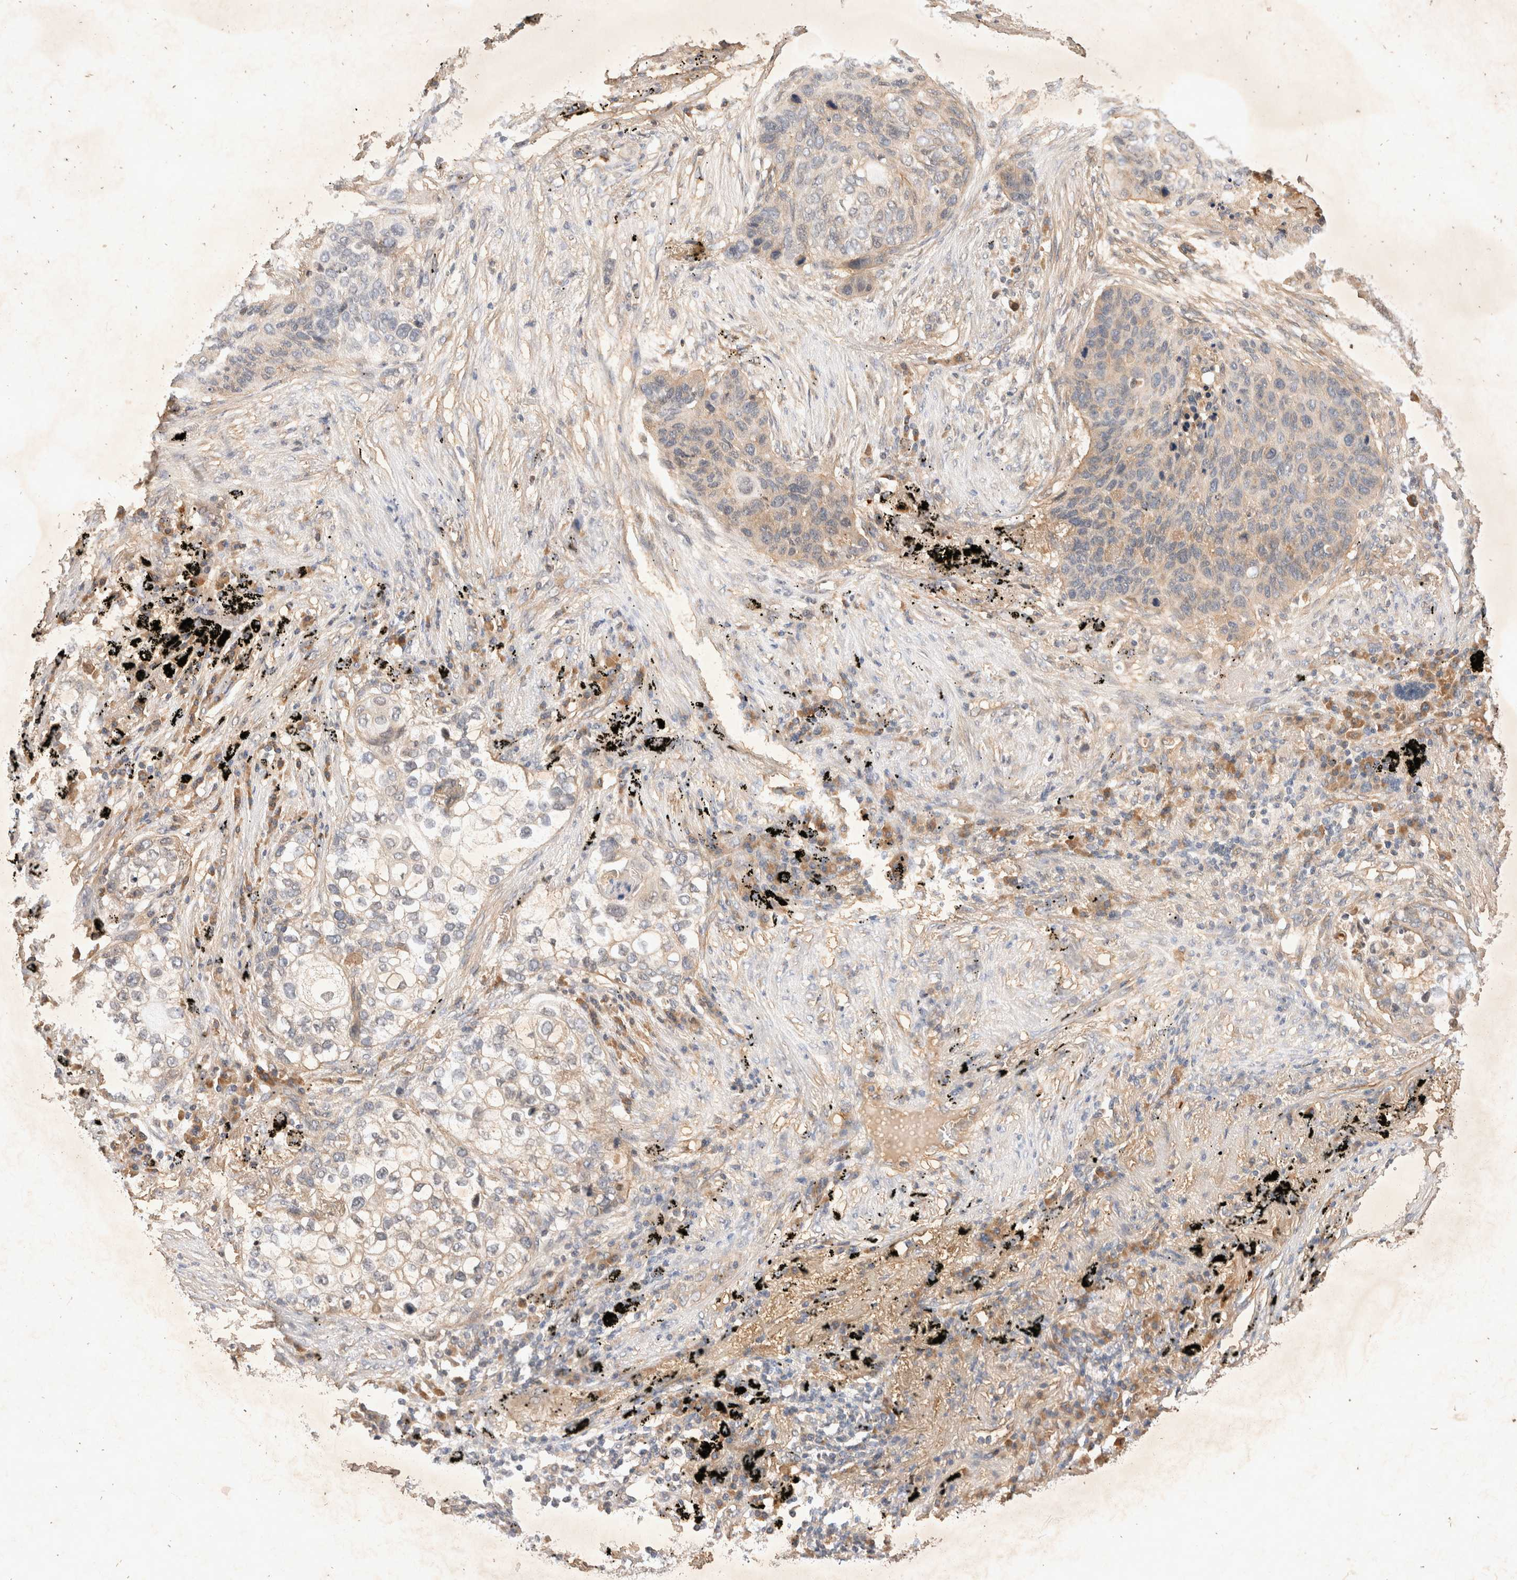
{"staining": {"intensity": "weak", "quantity": "<25%", "location": "cytoplasmic/membranous"}, "tissue": "lung cancer", "cell_type": "Tumor cells", "image_type": "cancer", "snomed": [{"axis": "morphology", "description": "Squamous cell carcinoma, NOS"}, {"axis": "topography", "description": "Lung"}], "caption": "Immunohistochemical staining of human lung cancer (squamous cell carcinoma) exhibits no significant expression in tumor cells.", "gene": "YES1", "patient": {"sex": "female", "age": 63}}